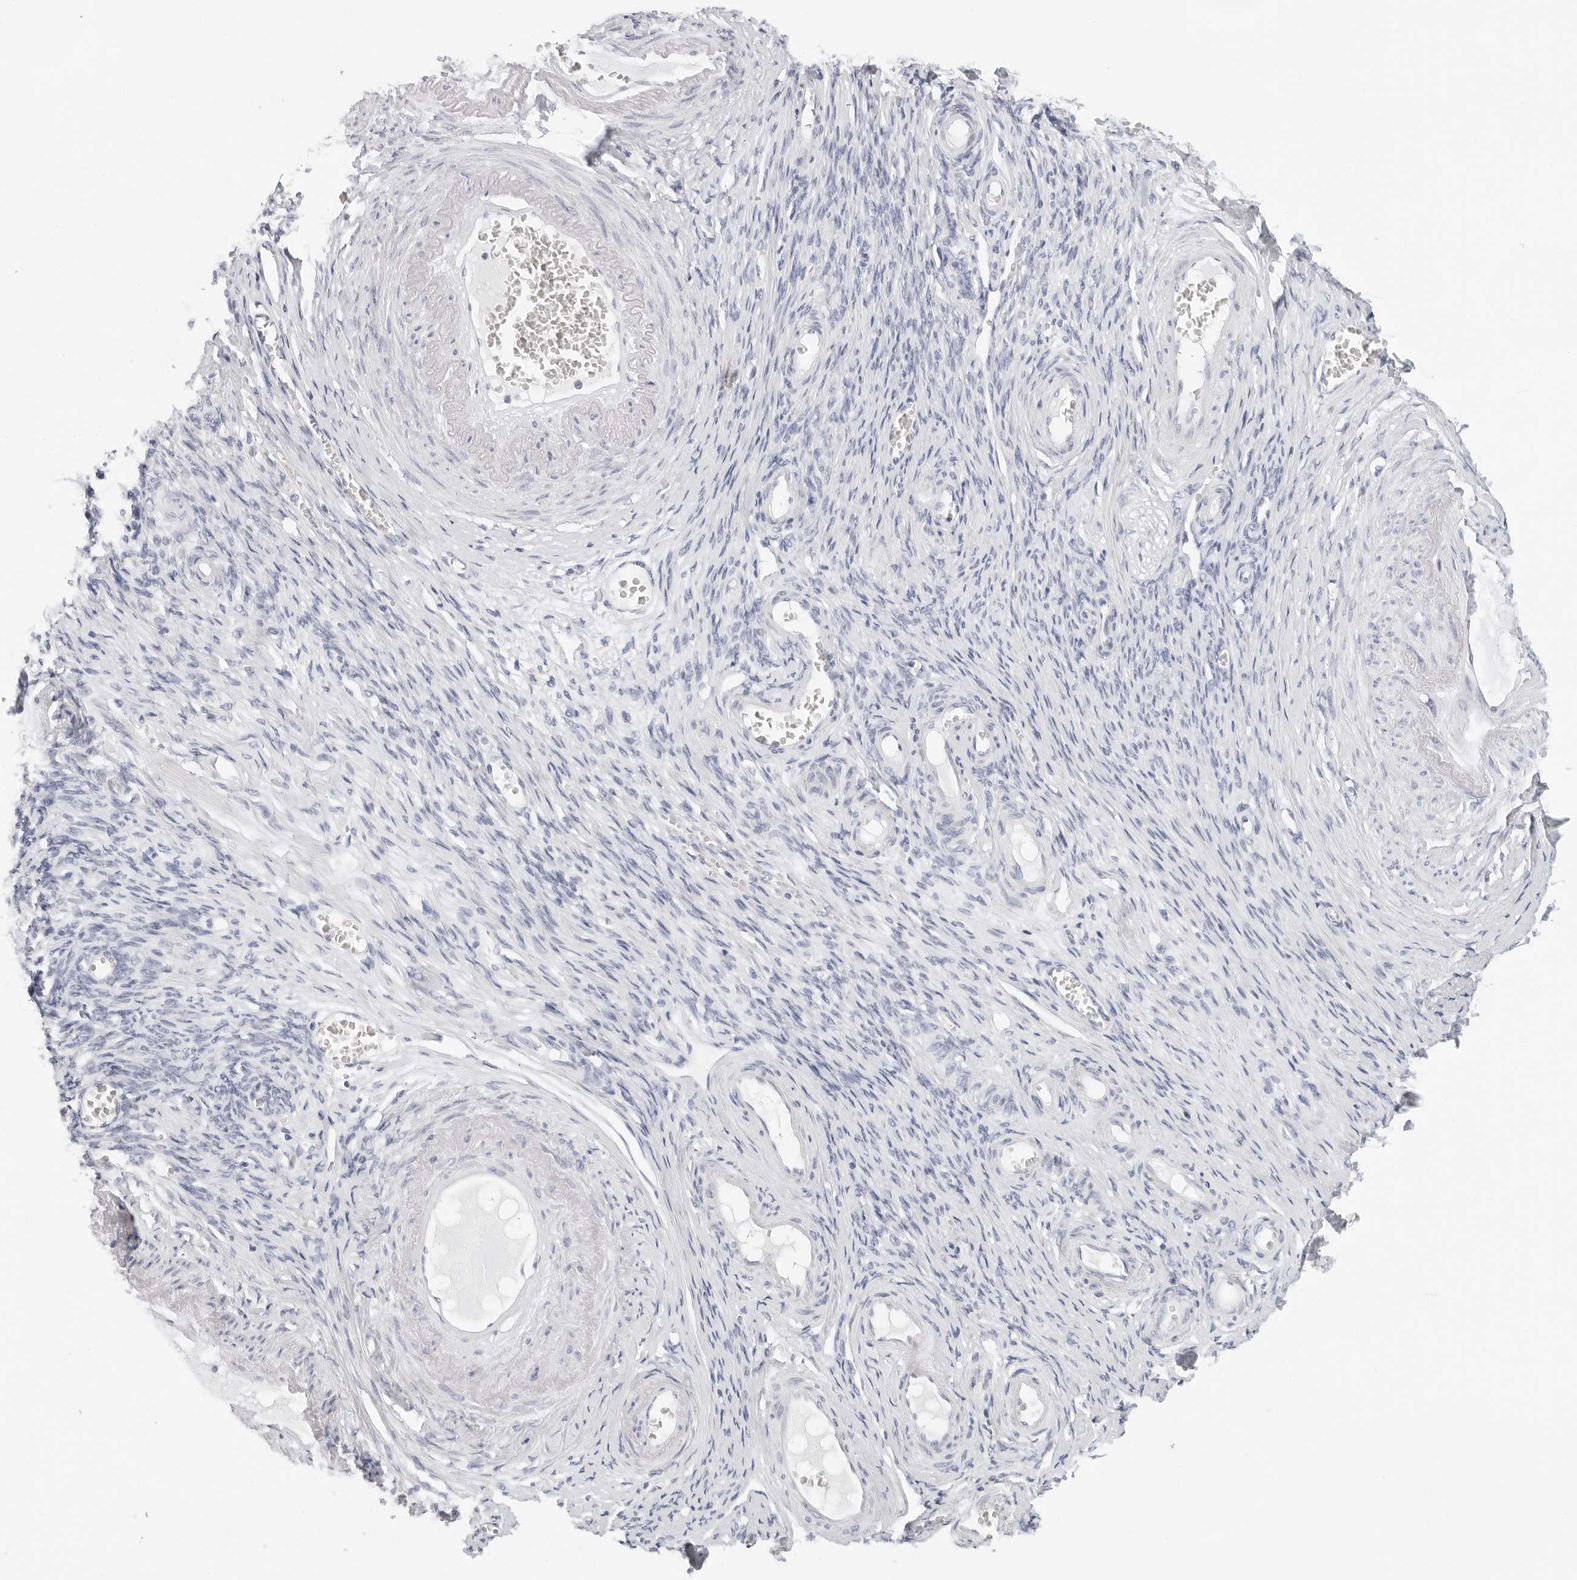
{"staining": {"intensity": "negative", "quantity": "none", "location": "none"}, "tissue": "adipose tissue", "cell_type": "Adipocytes", "image_type": "normal", "snomed": [{"axis": "morphology", "description": "Normal tissue, NOS"}, {"axis": "topography", "description": "Vascular tissue"}, {"axis": "topography", "description": "Fallopian tube"}, {"axis": "topography", "description": "Ovary"}], "caption": "The immunohistochemistry (IHC) histopathology image has no significant expression in adipocytes of adipose tissue.", "gene": "CIART", "patient": {"sex": "female", "age": 67}}